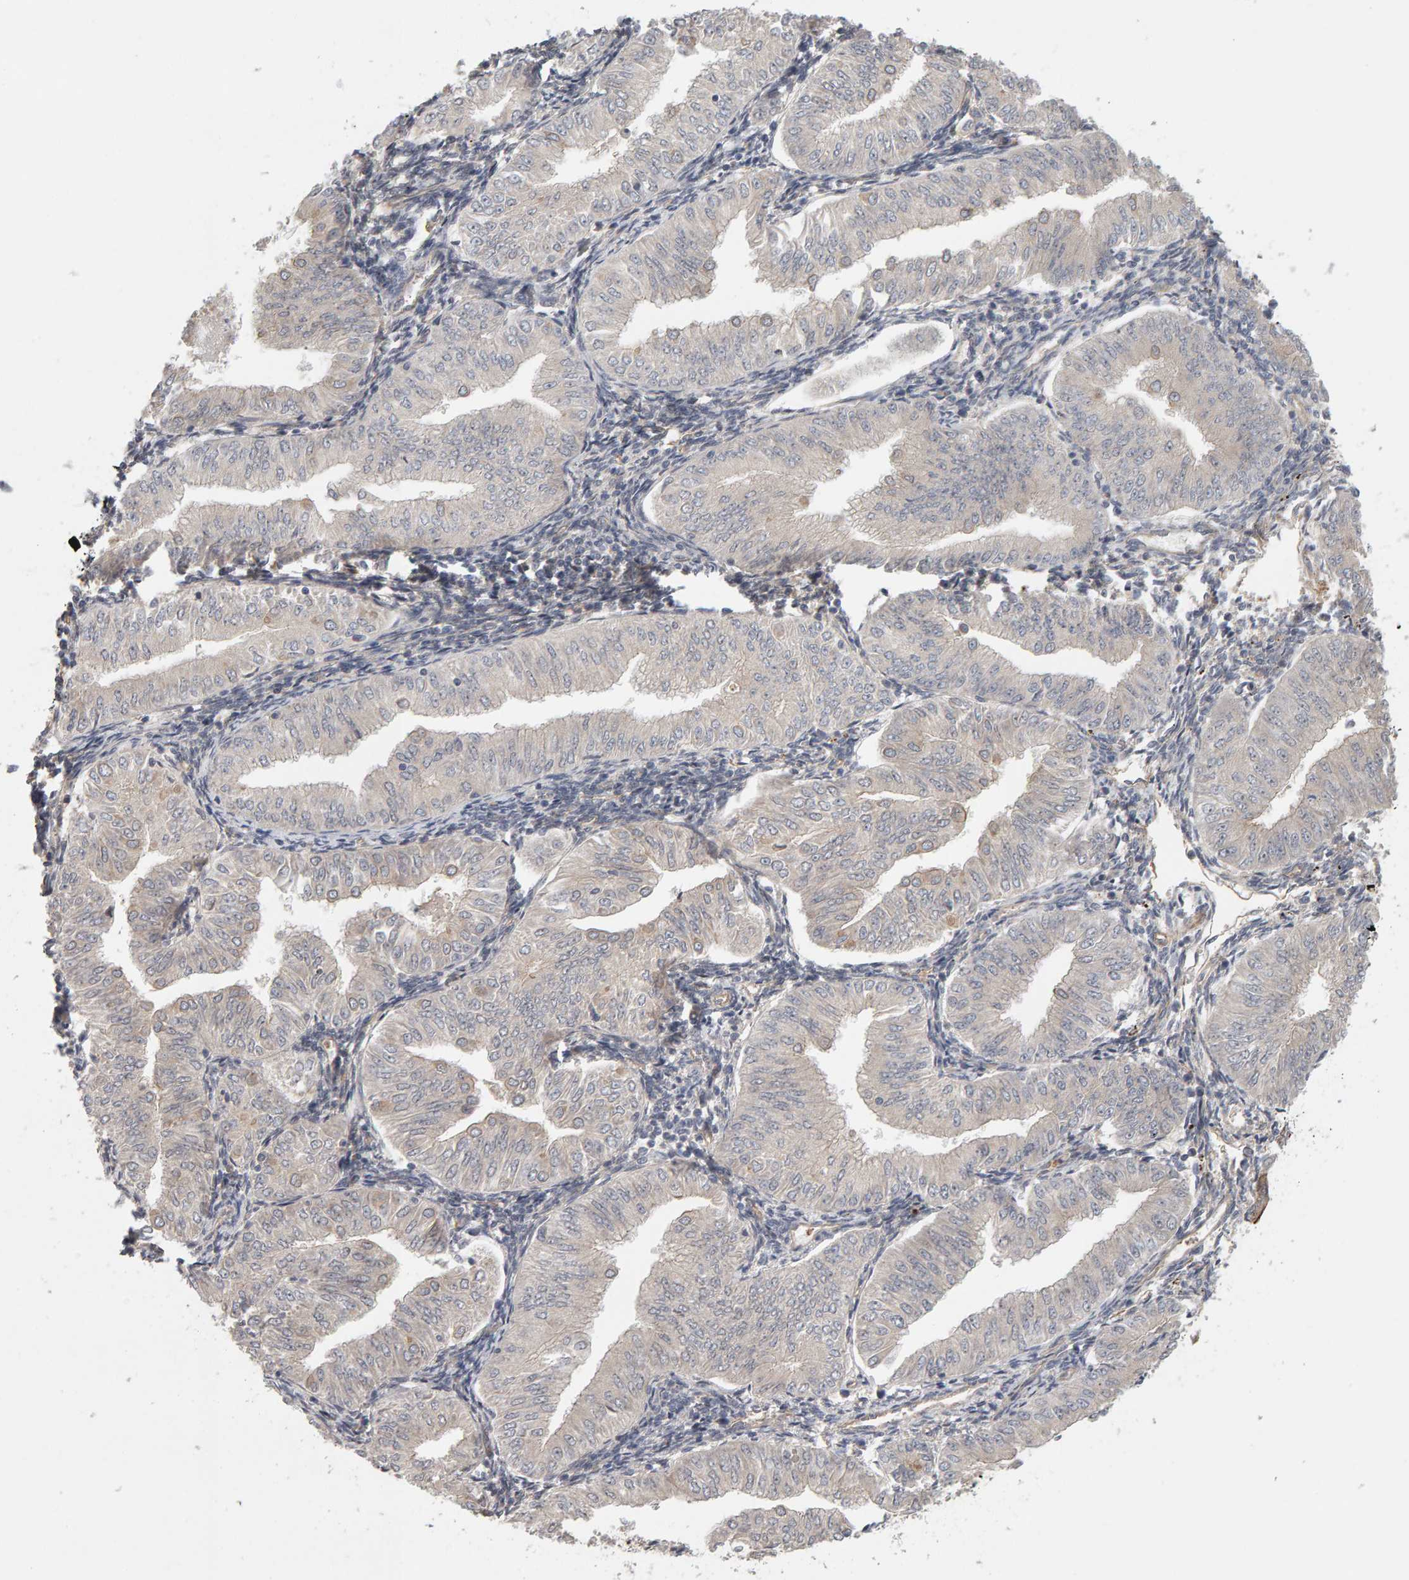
{"staining": {"intensity": "negative", "quantity": "none", "location": "none"}, "tissue": "endometrial cancer", "cell_type": "Tumor cells", "image_type": "cancer", "snomed": [{"axis": "morphology", "description": "Normal tissue, NOS"}, {"axis": "morphology", "description": "Adenocarcinoma, NOS"}, {"axis": "topography", "description": "Endometrium"}], "caption": "Endometrial cancer (adenocarcinoma) stained for a protein using immunohistochemistry (IHC) demonstrates no expression tumor cells.", "gene": "PPP1R16A", "patient": {"sex": "female", "age": 53}}